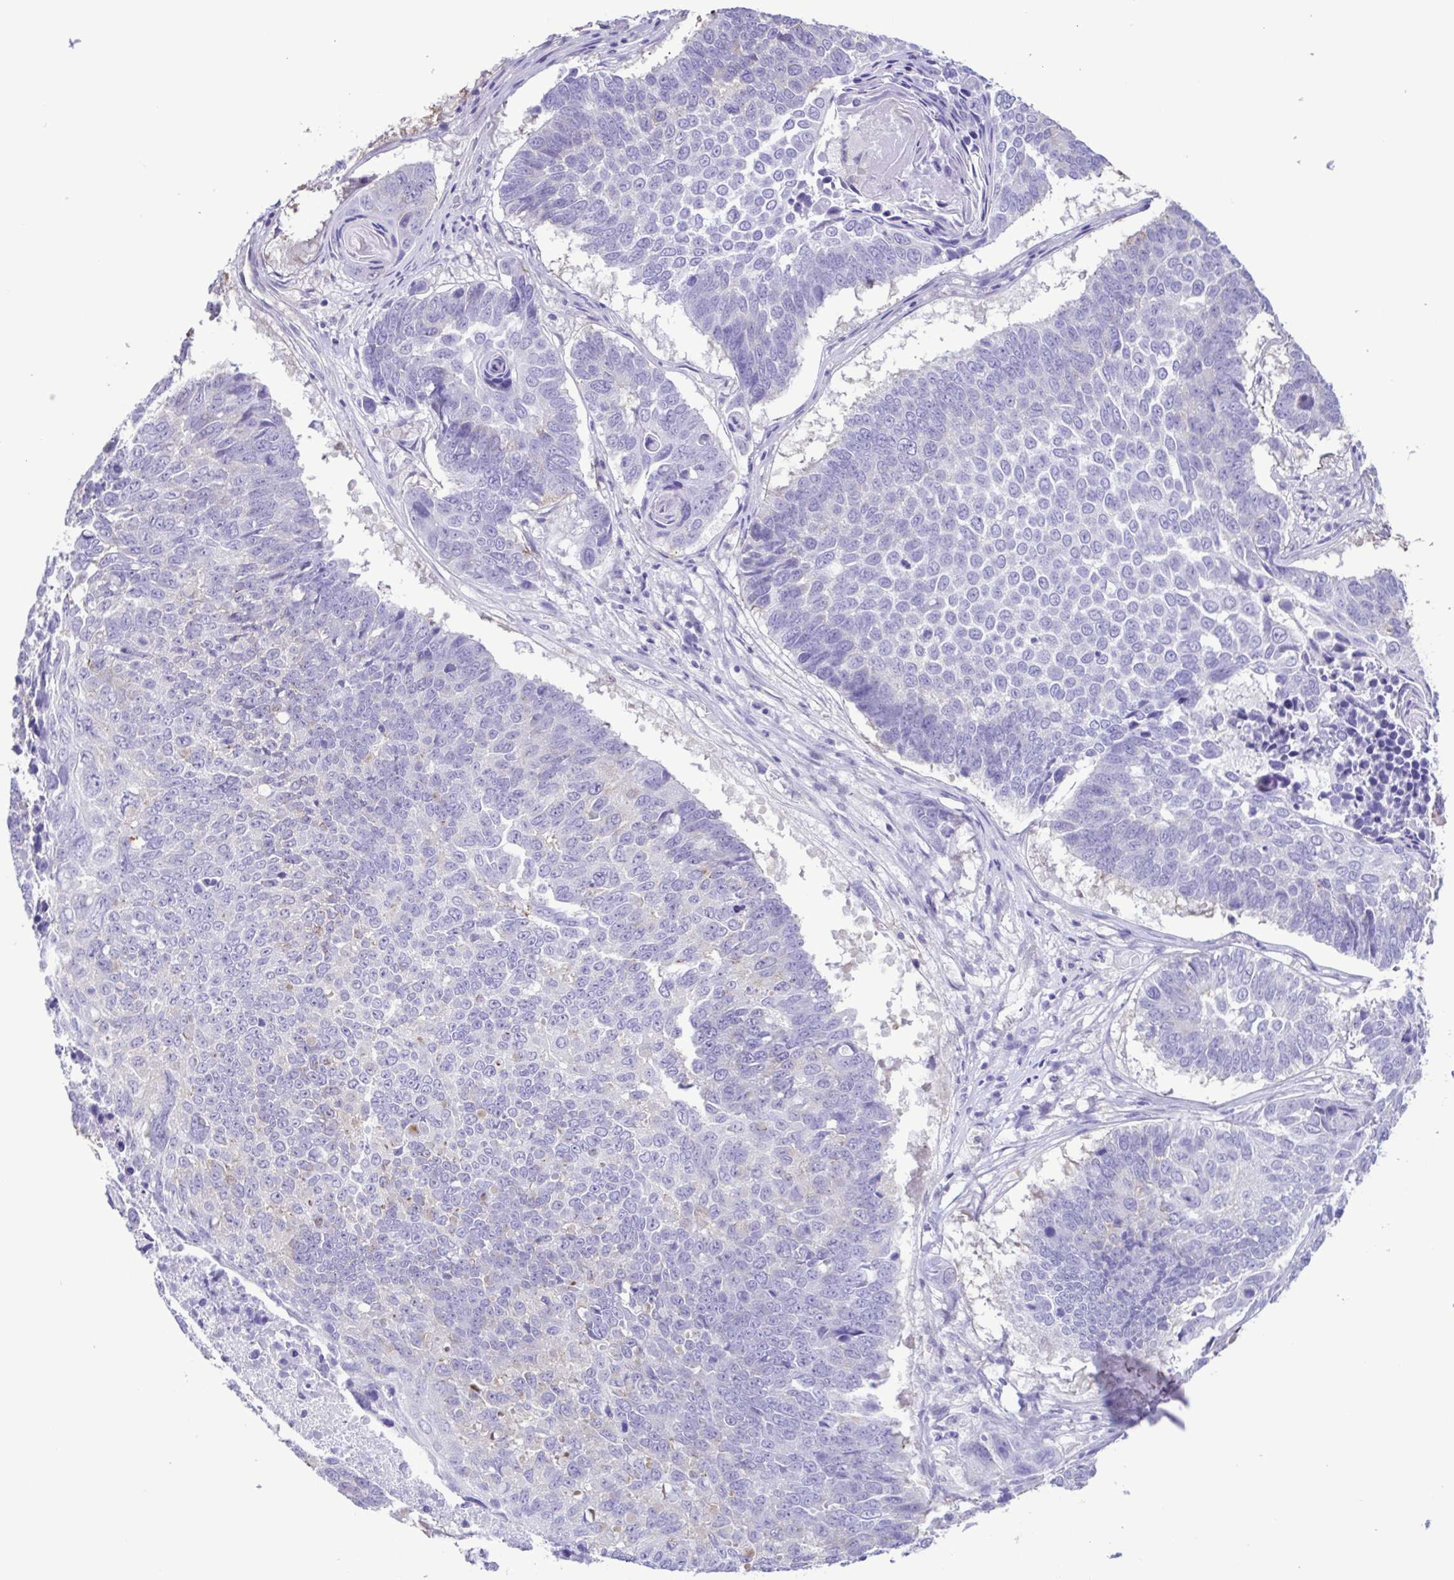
{"staining": {"intensity": "negative", "quantity": "none", "location": "none"}, "tissue": "lung cancer", "cell_type": "Tumor cells", "image_type": "cancer", "snomed": [{"axis": "morphology", "description": "Squamous cell carcinoma, NOS"}, {"axis": "topography", "description": "Lung"}], "caption": "An immunohistochemistry (IHC) histopathology image of lung cancer (squamous cell carcinoma) is shown. There is no staining in tumor cells of lung cancer (squamous cell carcinoma). (DAB (3,3'-diaminobenzidine) immunohistochemistry with hematoxylin counter stain).", "gene": "CYP17A1", "patient": {"sex": "male", "age": 73}}